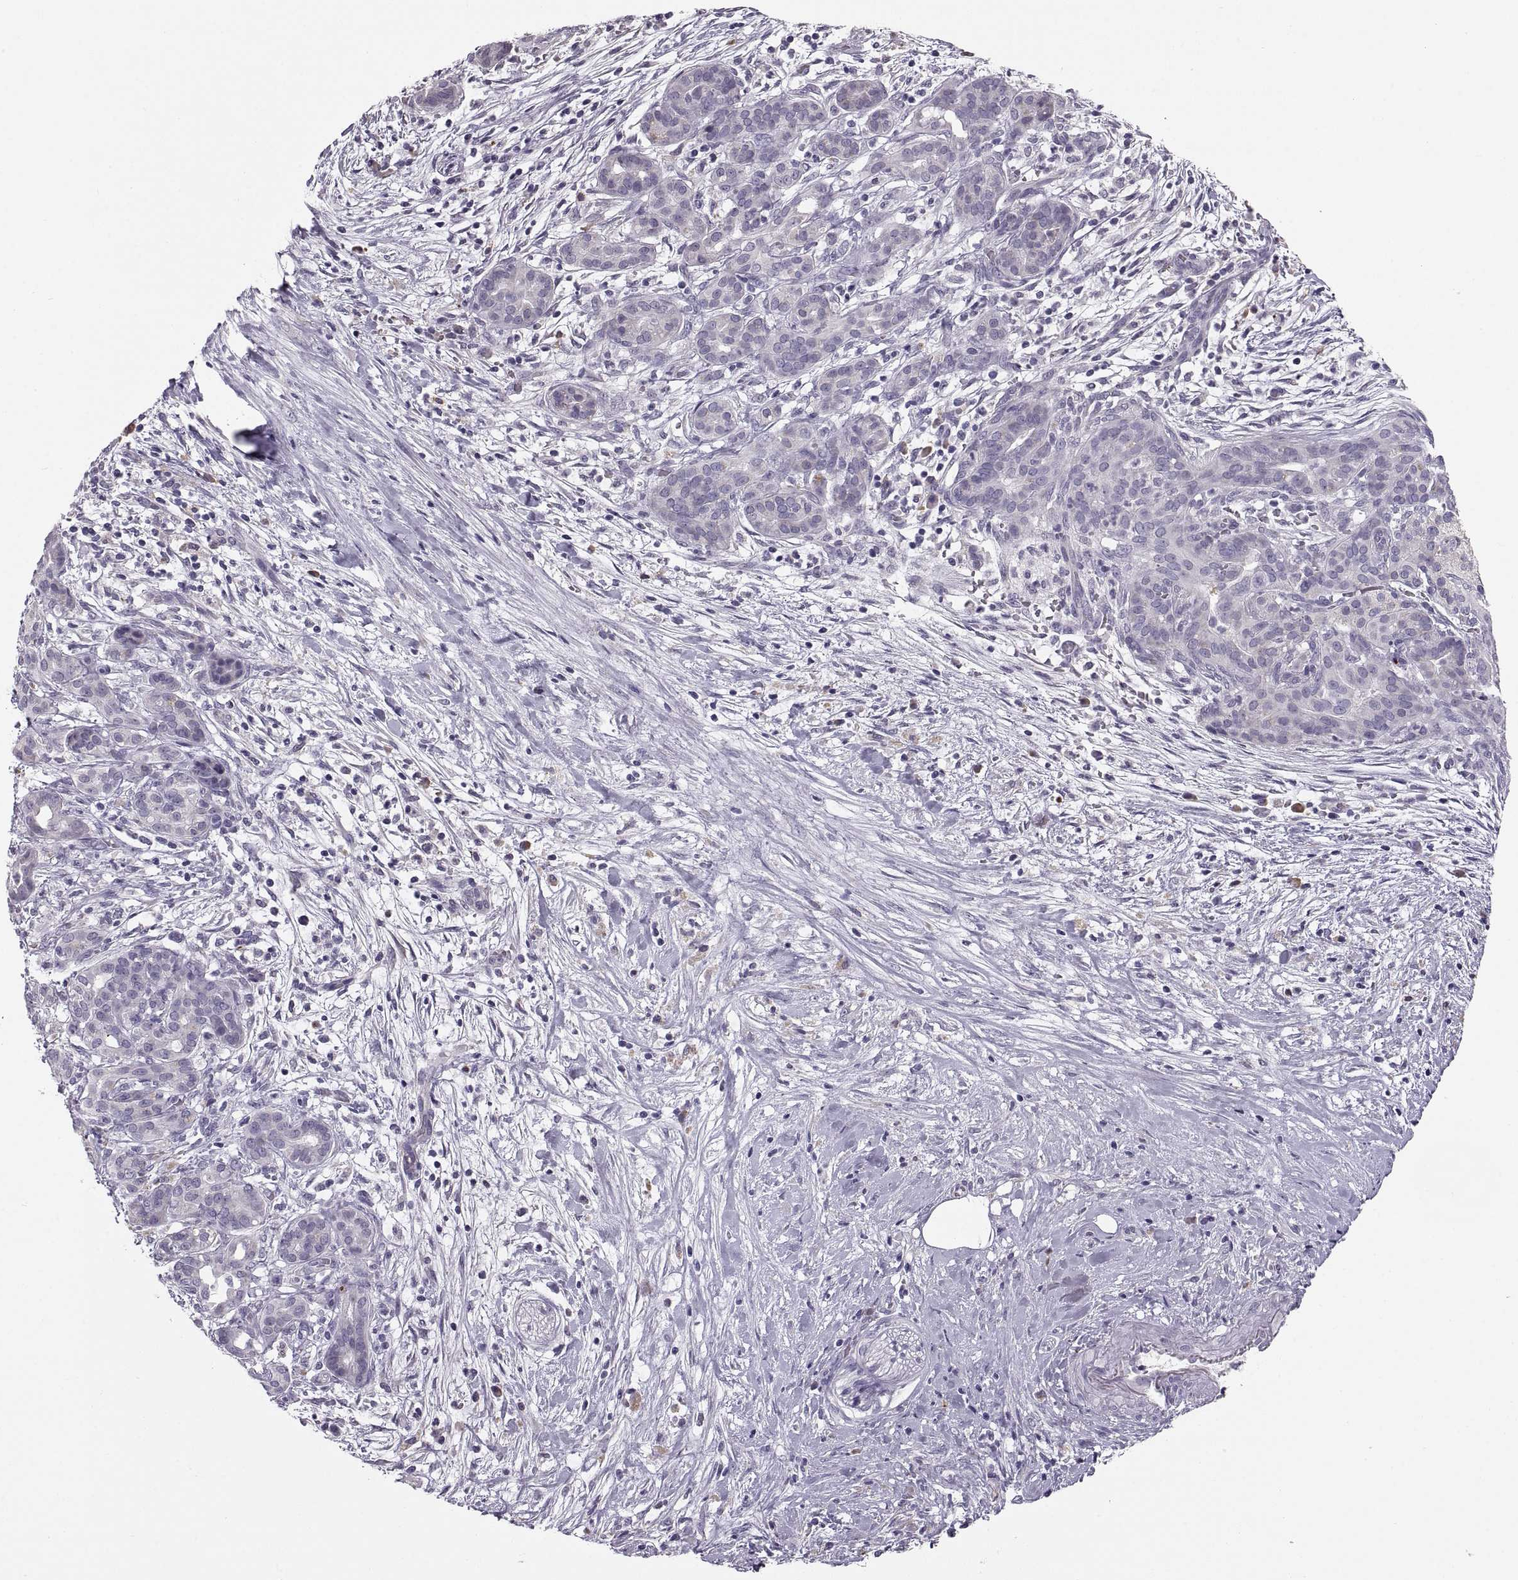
{"staining": {"intensity": "negative", "quantity": "none", "location": "none"}, "tissue": "pancreatic cancer", "cell_type": "Tumor cells", "image_type": "cancer", "snomed": [{"axis": "morphology", "description": "Adenocarcinoma, NOS"}, {"axis": "topography", "description": "Pancreas"}], "caption": "Immunohistochemical staining of pancreatic cancer (adenocarcinoma) displays no significant staining in tumor cells.", "gene": "MAGEB18", "patient": {"sex": "male", "age": 44}}